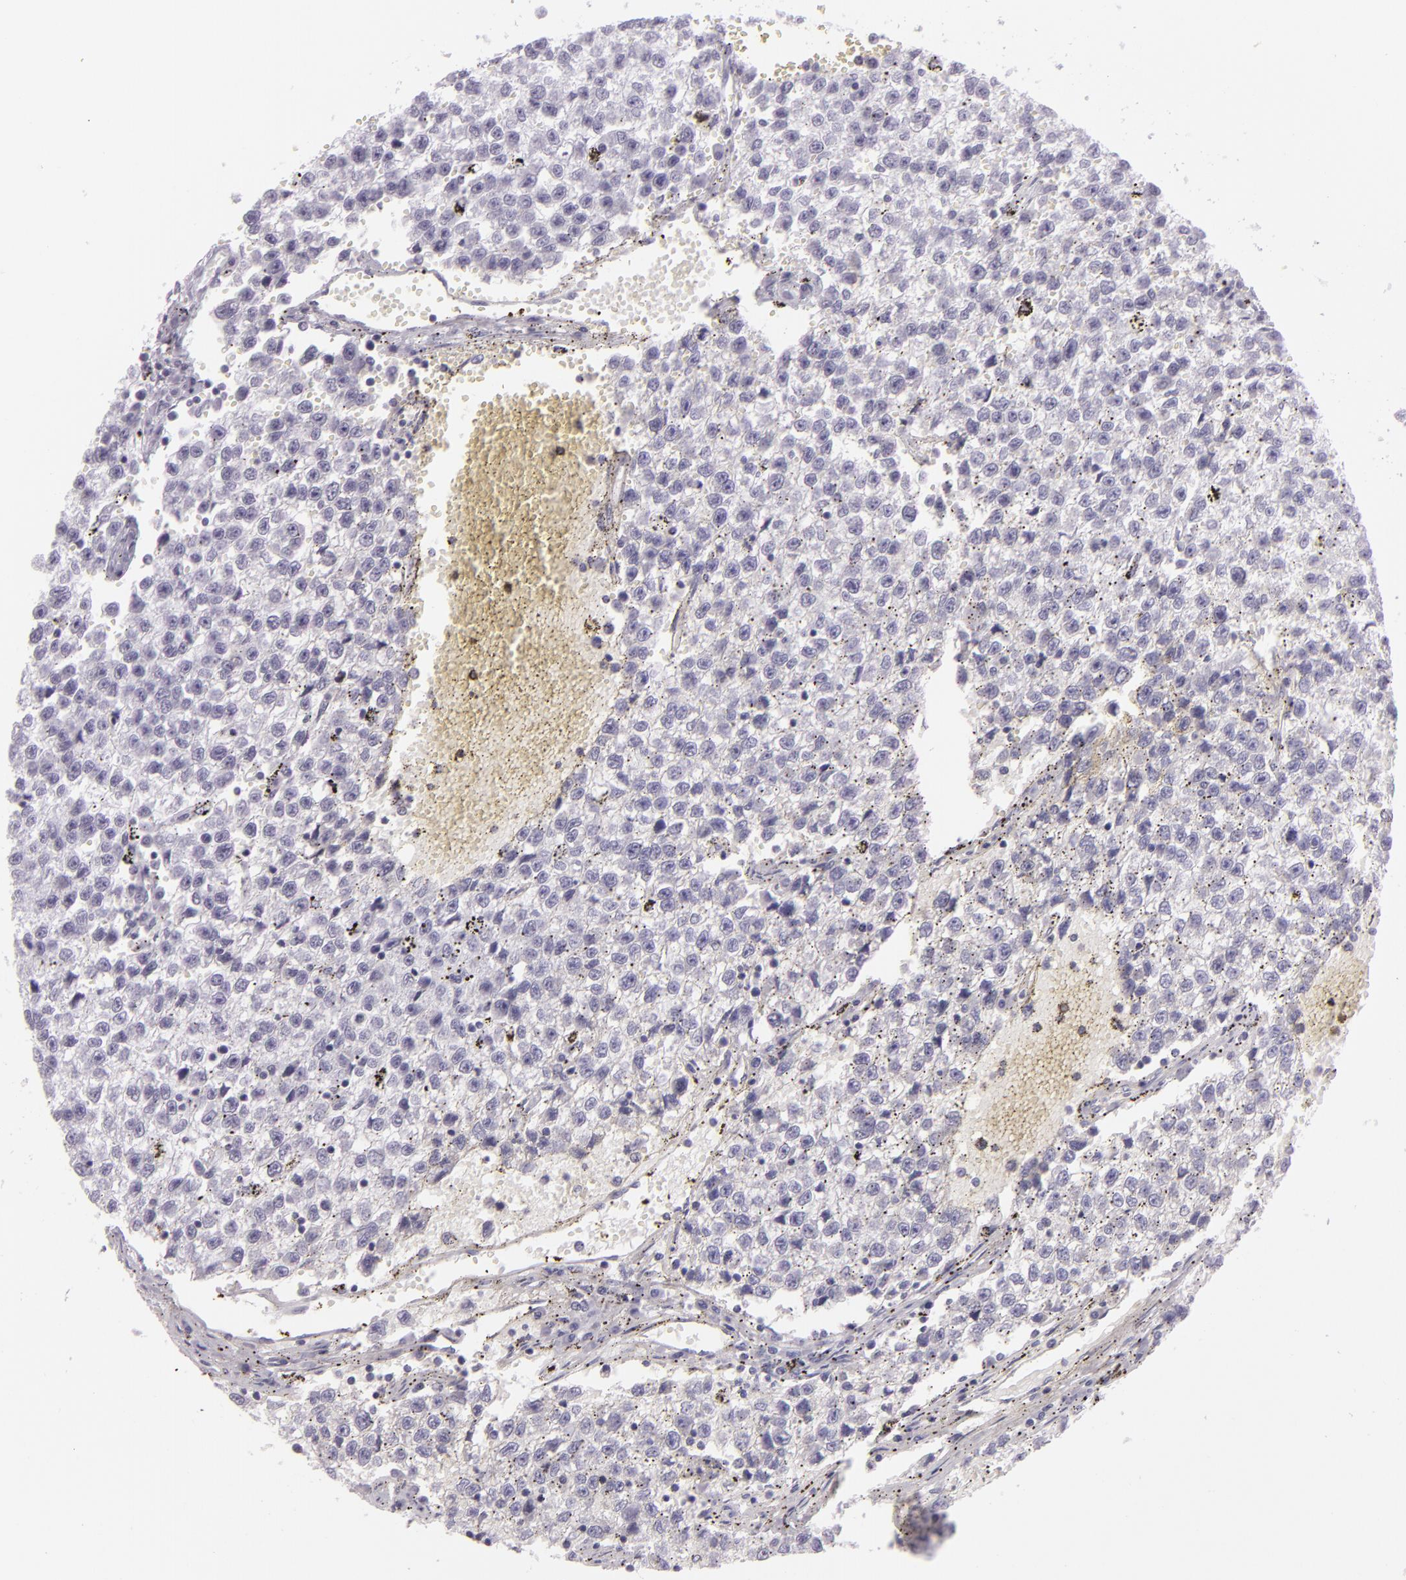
{"staining": {"intensity": "negative", "quantity": "none", "location": "none"}, "tissue": "testis cancer", "cell_type": "Tumor cells", "image_type": "cancer", "snomed": [{"axis": "morphology", "description": "Seminoma, NOS"}, {"axis": "topography", "description": "Testis"}], "caption": "The image demonstrates no staining of tumor cells in testis cancer (seminoma). Nuclei are stained in blue.", "gene": "MUC6", "patient": {"sex": "male", "age": 35}}